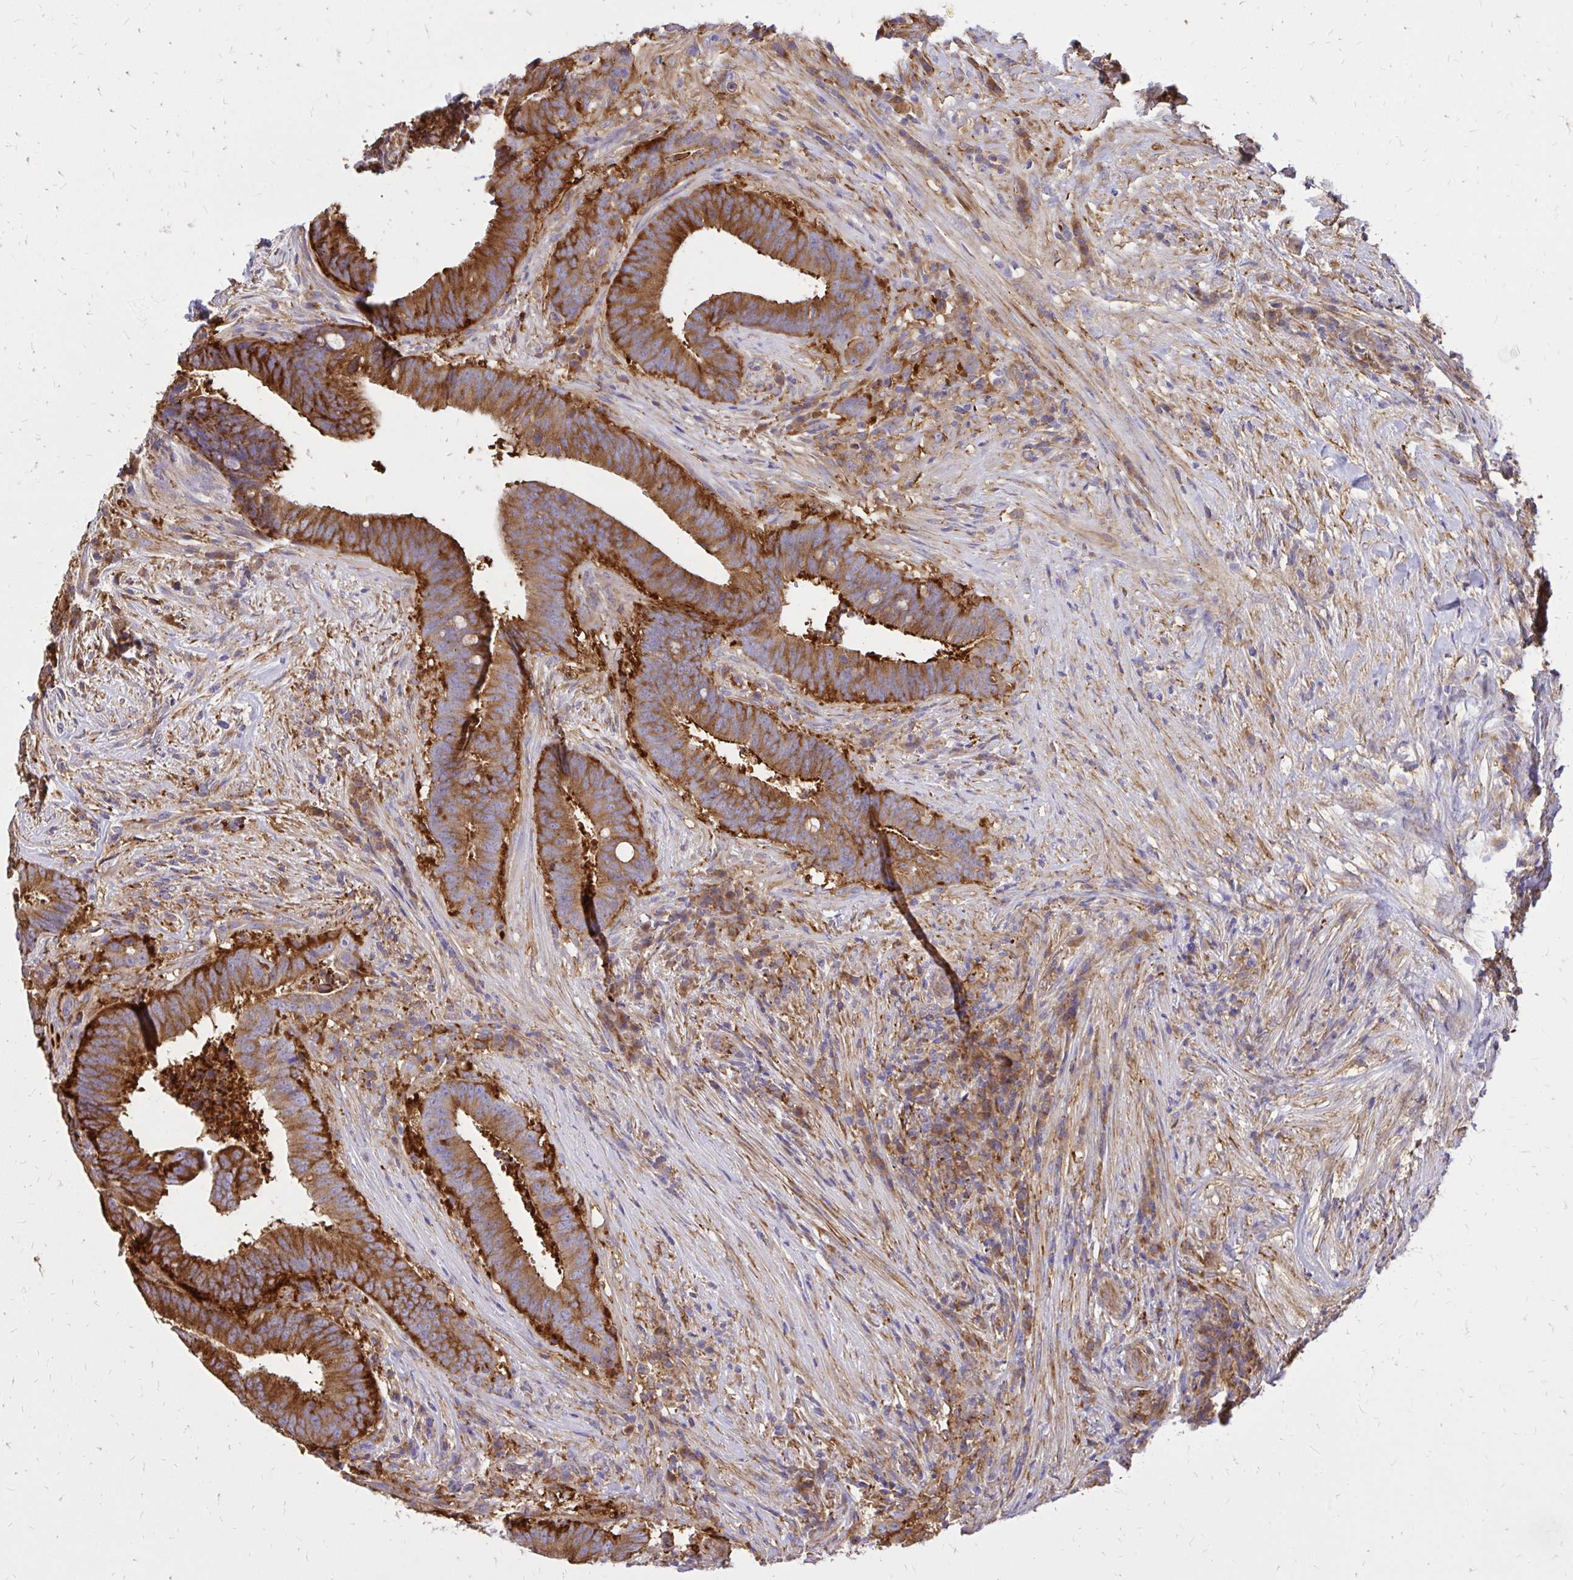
{"staining": {"intensity": "strong", "quantity": ">75%", "location": "cytoplasmic/membranous"}, "tissue": "colorectal cancer", "cell_type": "Tumor cells", "image_type": "cancer", "snomed": [{"axis": "morphology", "description": "Adenocarcinoma, NOS"}, {"axis": "topography", "description": "Colon"}], "caption": "The micrograph displays a brown stain indicating the presence of a protein in the cytoplasmic/membranous of tumor cells in adenocarcinoma (colorectal).", "gene": "ABCB10", "patient": {"sex": "female", "age": 43}}